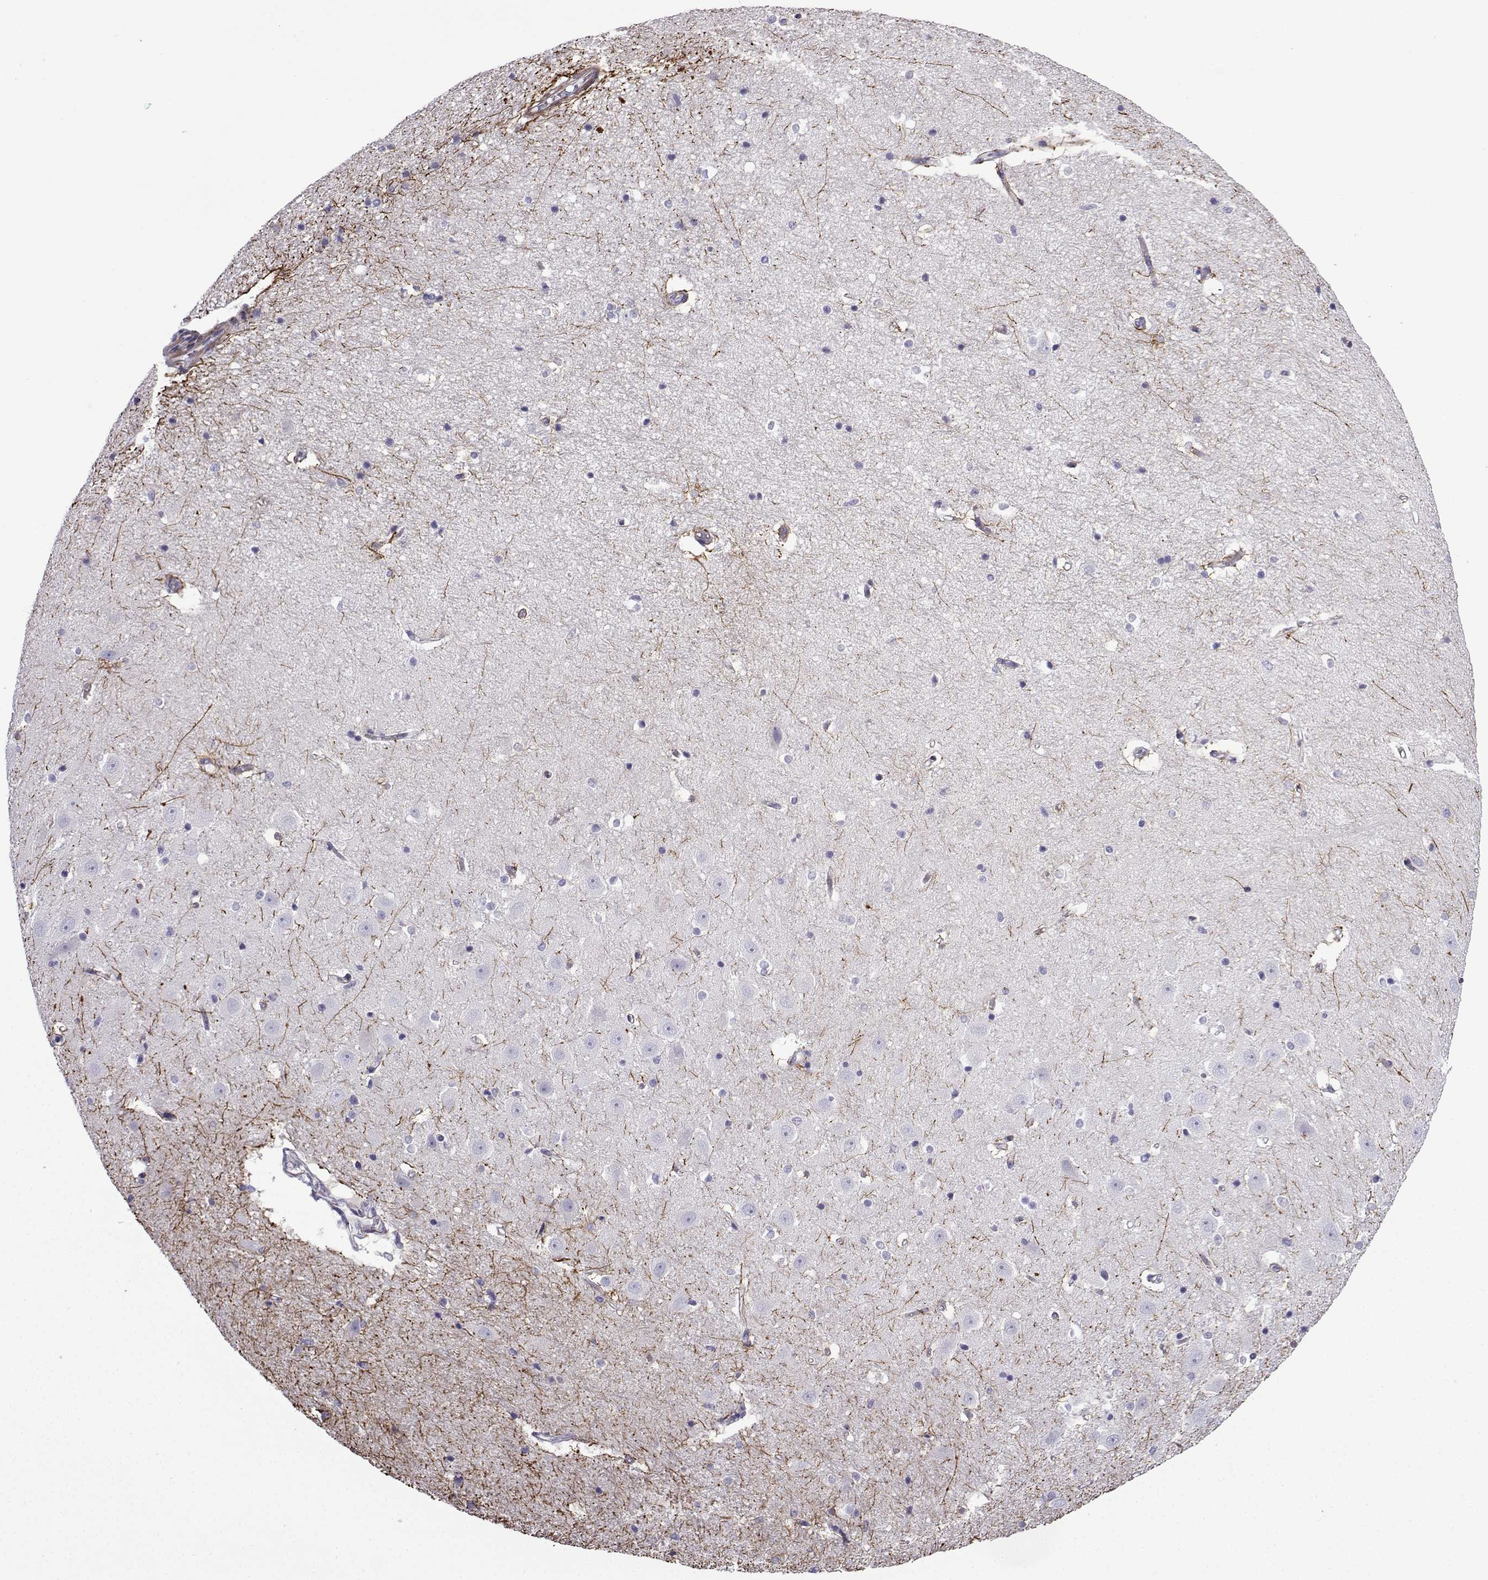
{"staining": {"intensity": "negative", "quantity": "none", "location": "none"}, "tissue": "hippocampus", "cell_type": "Glial cells", "image_type": "normal", "snomed": [{"axis": "morphology", "description": "Normal tissue, NOS"}, {"axis": "topography", "description": "Hippocampus"}], "caption": "Protein analysis of unremarkable hippocampus displays no significant expression in glial cells.", "gene": "KCNF1", "patient": {"sex": "male", "age": 44}}